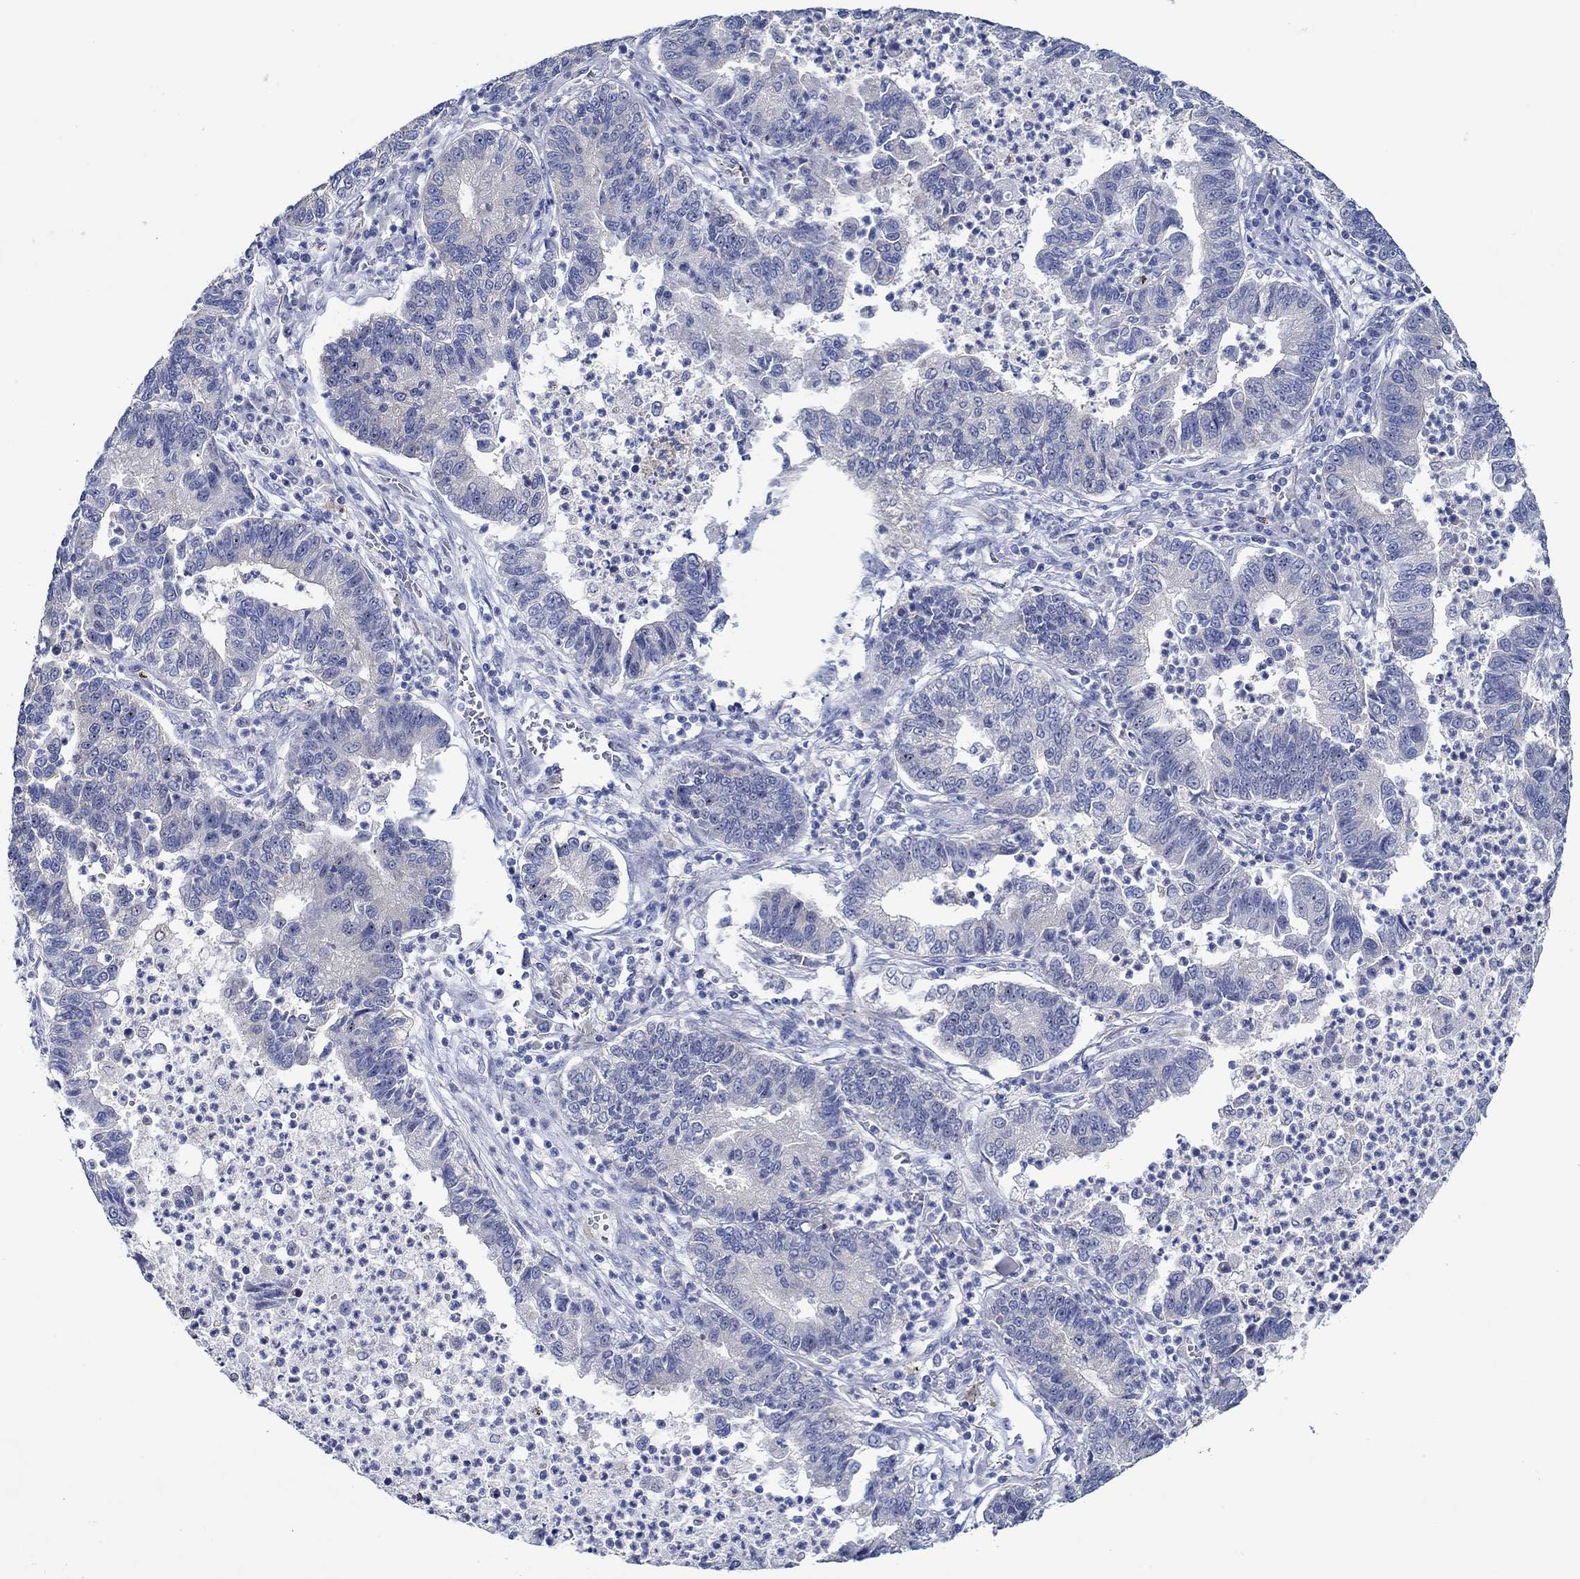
{"staining": {"intensity": "negative", "quantity": "none", "location": "none"}, "tissue": "lung cancer", "cell_type": "Tumor cells", "image_type": "cancer", "snomed": [{"axis": "morphology", "description": "Adenocarcinoma, NOS"}, {"axis": "topography", "description": "Lung"}], "caption": "The image exhibits no staining of tumor cells in lung adenocarcinoma. The staining was performed using DAB (3,3'-diaminobenzidine) to visualize the protein expression in brown, while the nuclei were stained in blue with hematoxylin (Magnification: 20x).", "gene": "SLC27A3", "patient": {"sex": "female", "age": 57}}